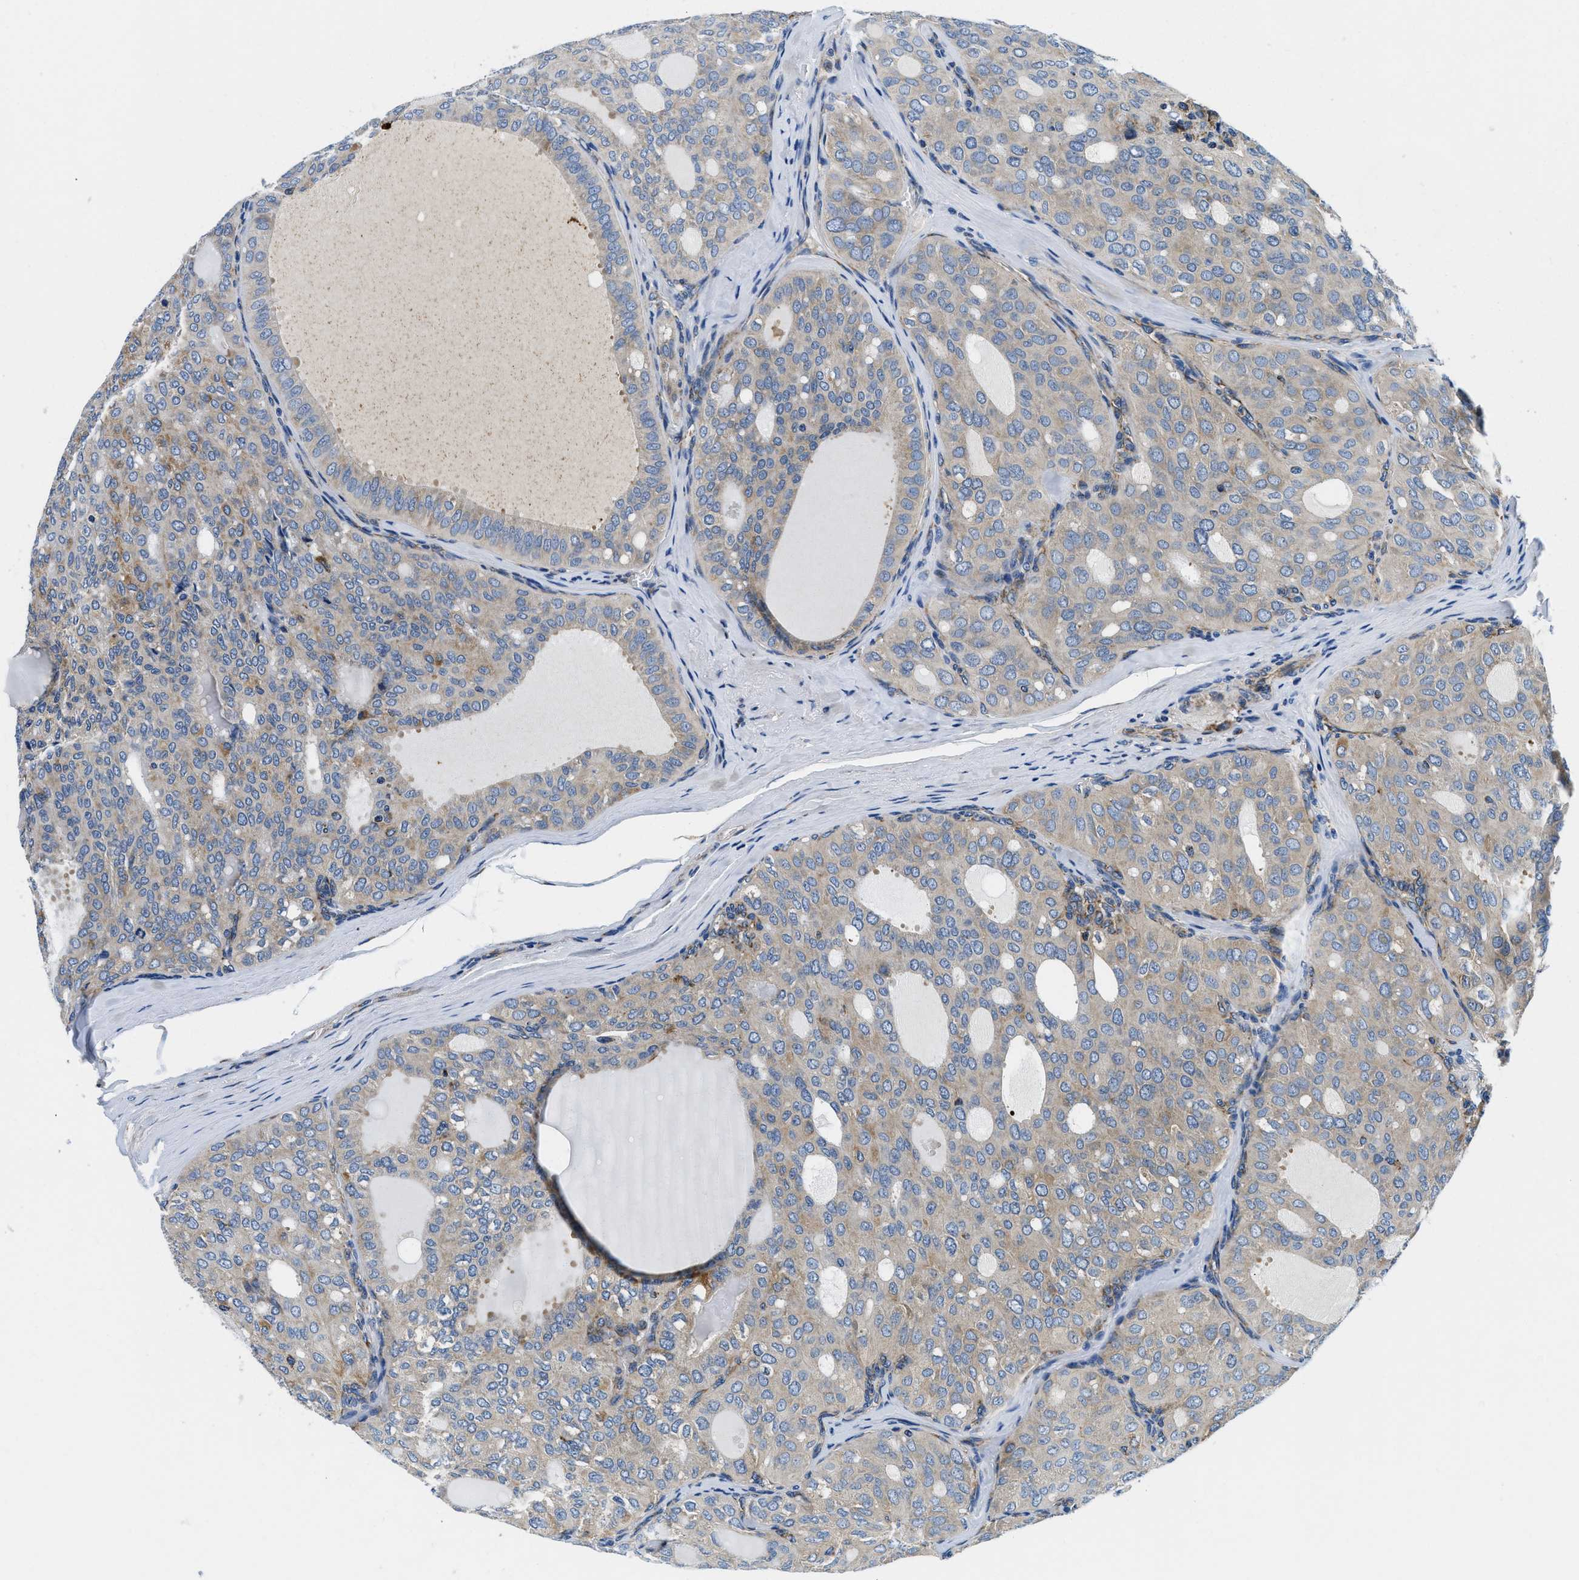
{"staining": {"intensity": "moderate", "quantity": "<25%", "location": "cytoplasmic/membranous"}, "tissue": "thyroid cancer", "cell_type": "Tumor cells", "image_type": "cancer", "snomed": [{"axis": "morphology", "description": "Follicular adenoma carcinoma, NOS"}, {"axis": "topography", "description": "Thyroid gland"}], "caption": "DAB immunohistochemical staining of human follicular adenoma carcinoma (thyroid) demonstrates moderate cytoplasmic/membranous protein staining in about <25% of tumor cells.", "gene": "SAMD4B", "patient": {"sex": "male", "age": 75}}